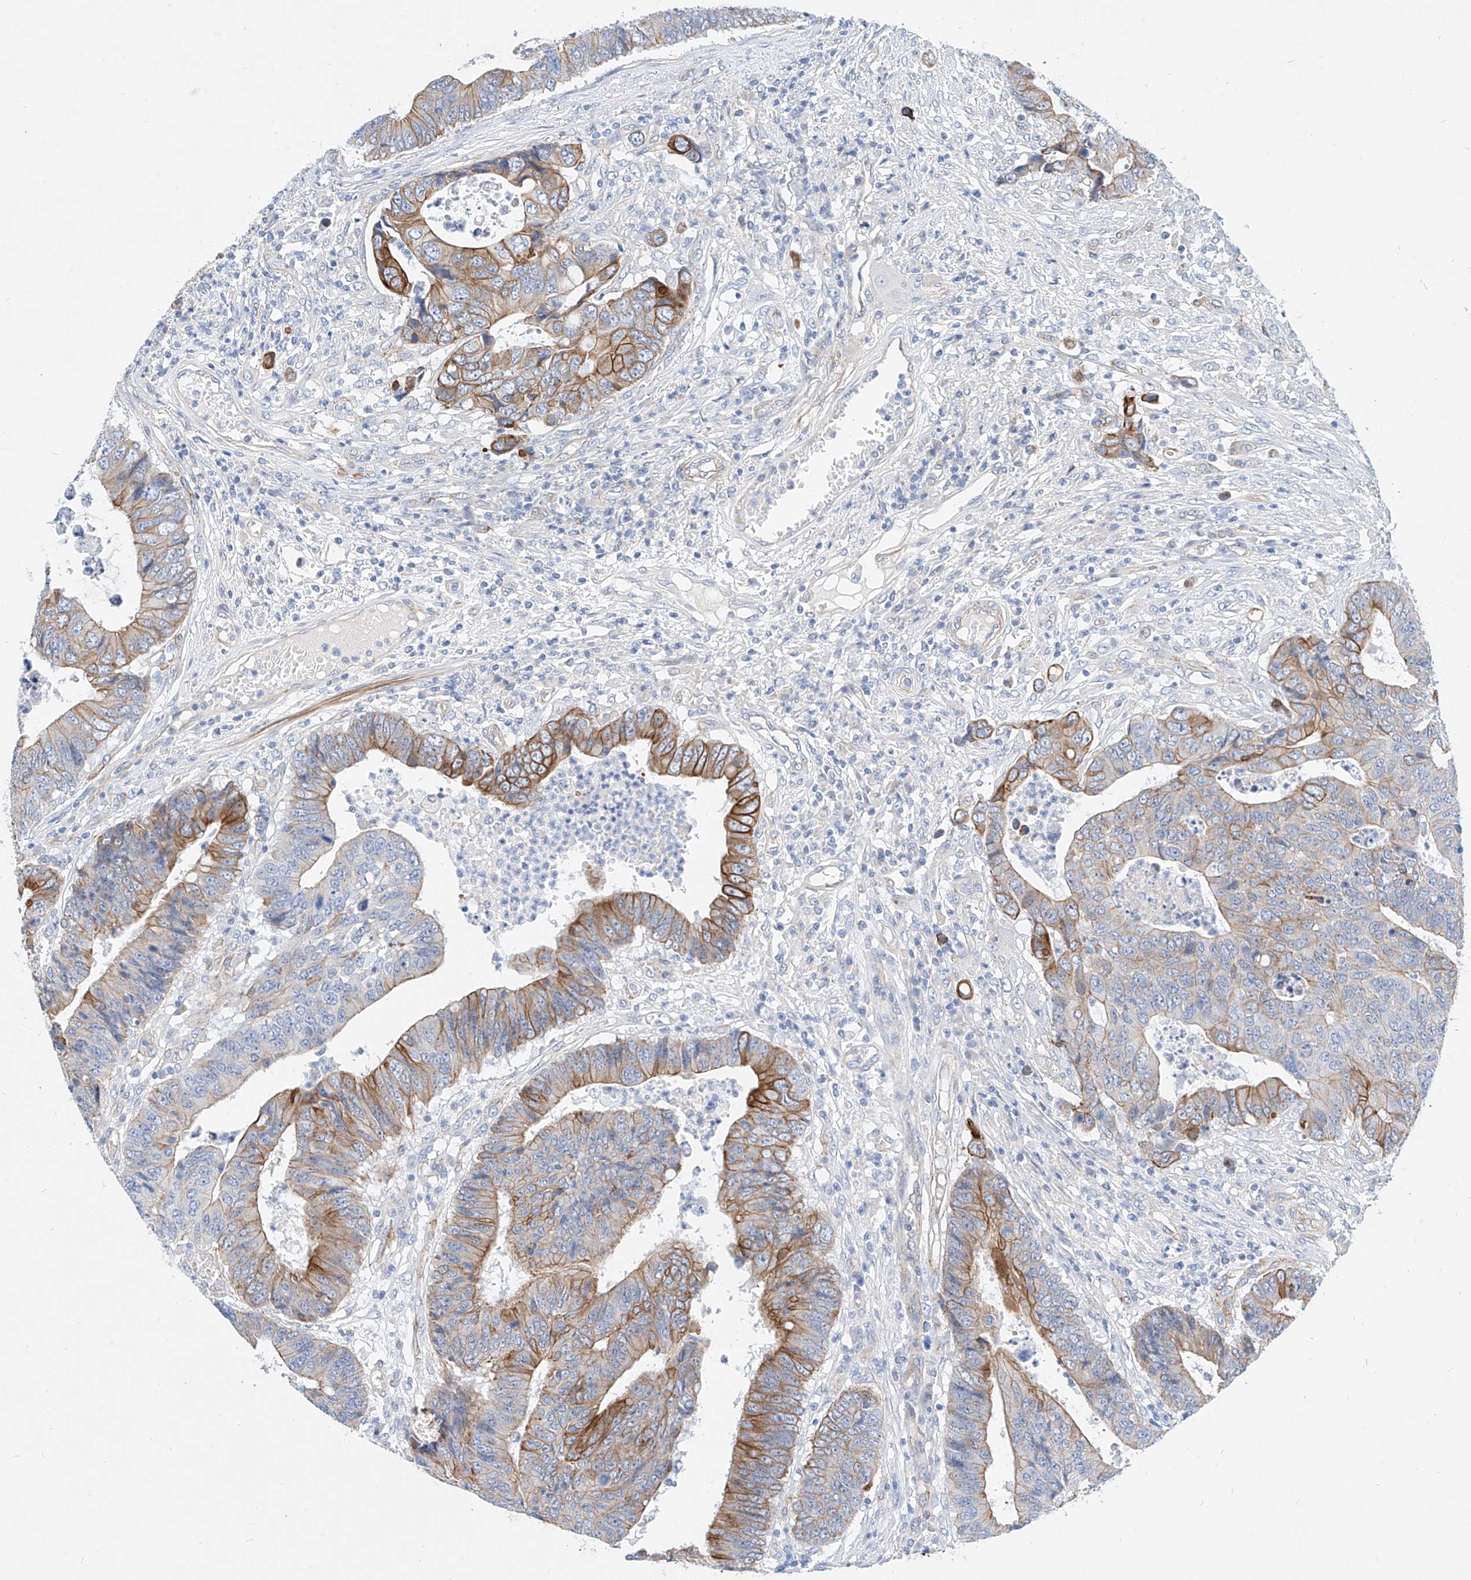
{"staining": {"intensity": "moderate", "quantity": "25%-75%", "location": "cytoplasmic/membranous"}, "tissue": "colorectal cancer", "cell_type": "Tumor cells", "image_type": "cancer", "snomed": [{"axis": "morphology", "description": "Adenocarcinoma, NOS"}, {"axis": "topography", "description": "Rectum"}], "caption": "Immunohistochemical staining of human colorectal cancer demonstrates moderate cytoplasmic/membranous protein staining in approximately 25%-75% of tumor cells. (DAB (3,3'-diaminobenzidine) IHC with brightfield microscopy, high magnification).", "gene": "SBSPON", "patient": {"sex": "male", "age": 84}}